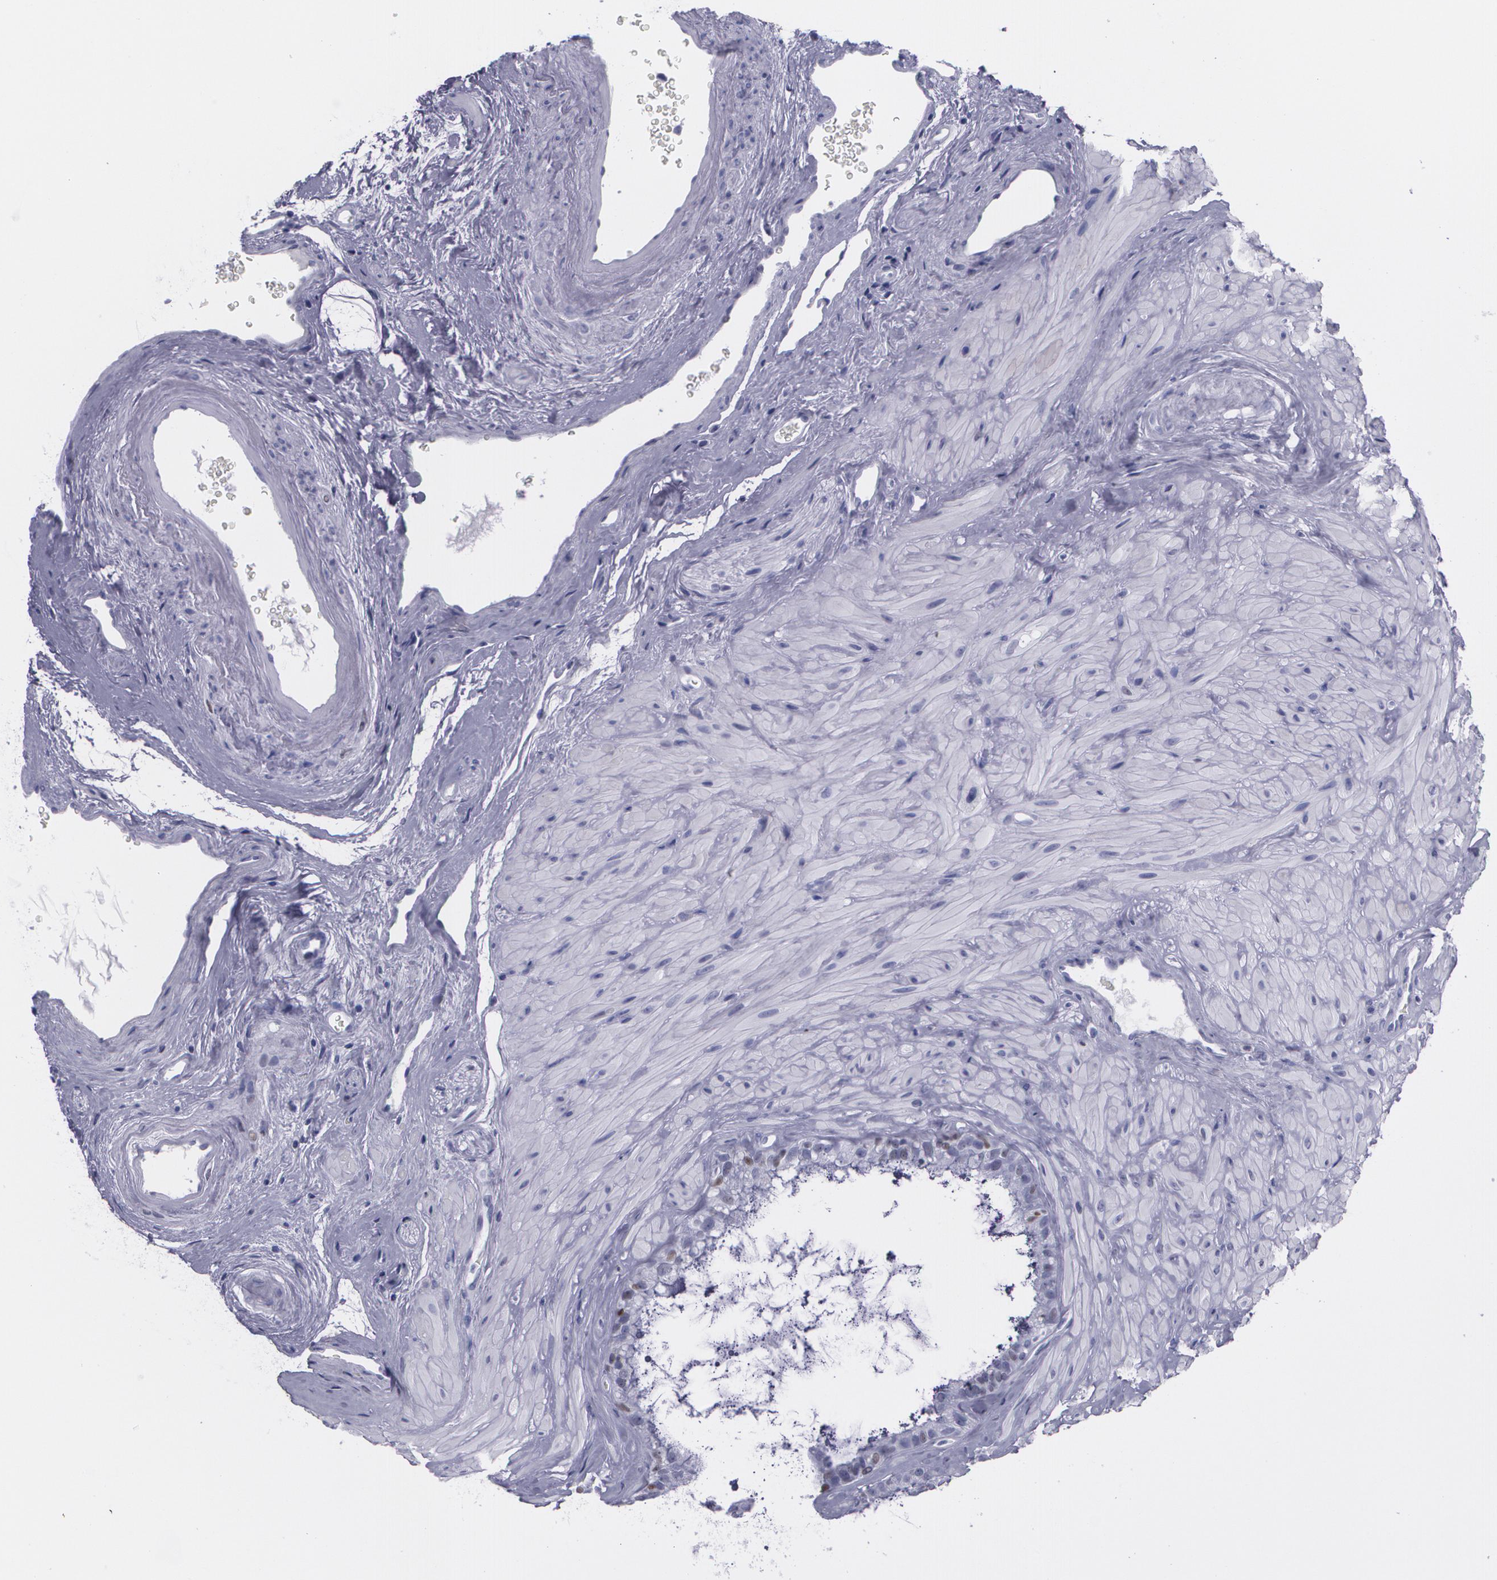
{"staining": {"intensity": "weak", "quantity": "<25%", "location": "nuclear"}, "tissue": "seminal vesicle", "cell_type": "Glandular cells", "image_type": "normal", "snomed": [{"axis": "morphology", "description": "Normal tissue, NOS"}, {"axis": "topography", "description": "Seminal veicle"}], "caption": "Immunohistochemistry micrograph of normal seminal vesicle stained for a protein (brown), which demonstrates no expression in glandular cells.", "gene": "TP53", "patient": {"sex": "male", "age": 63}}